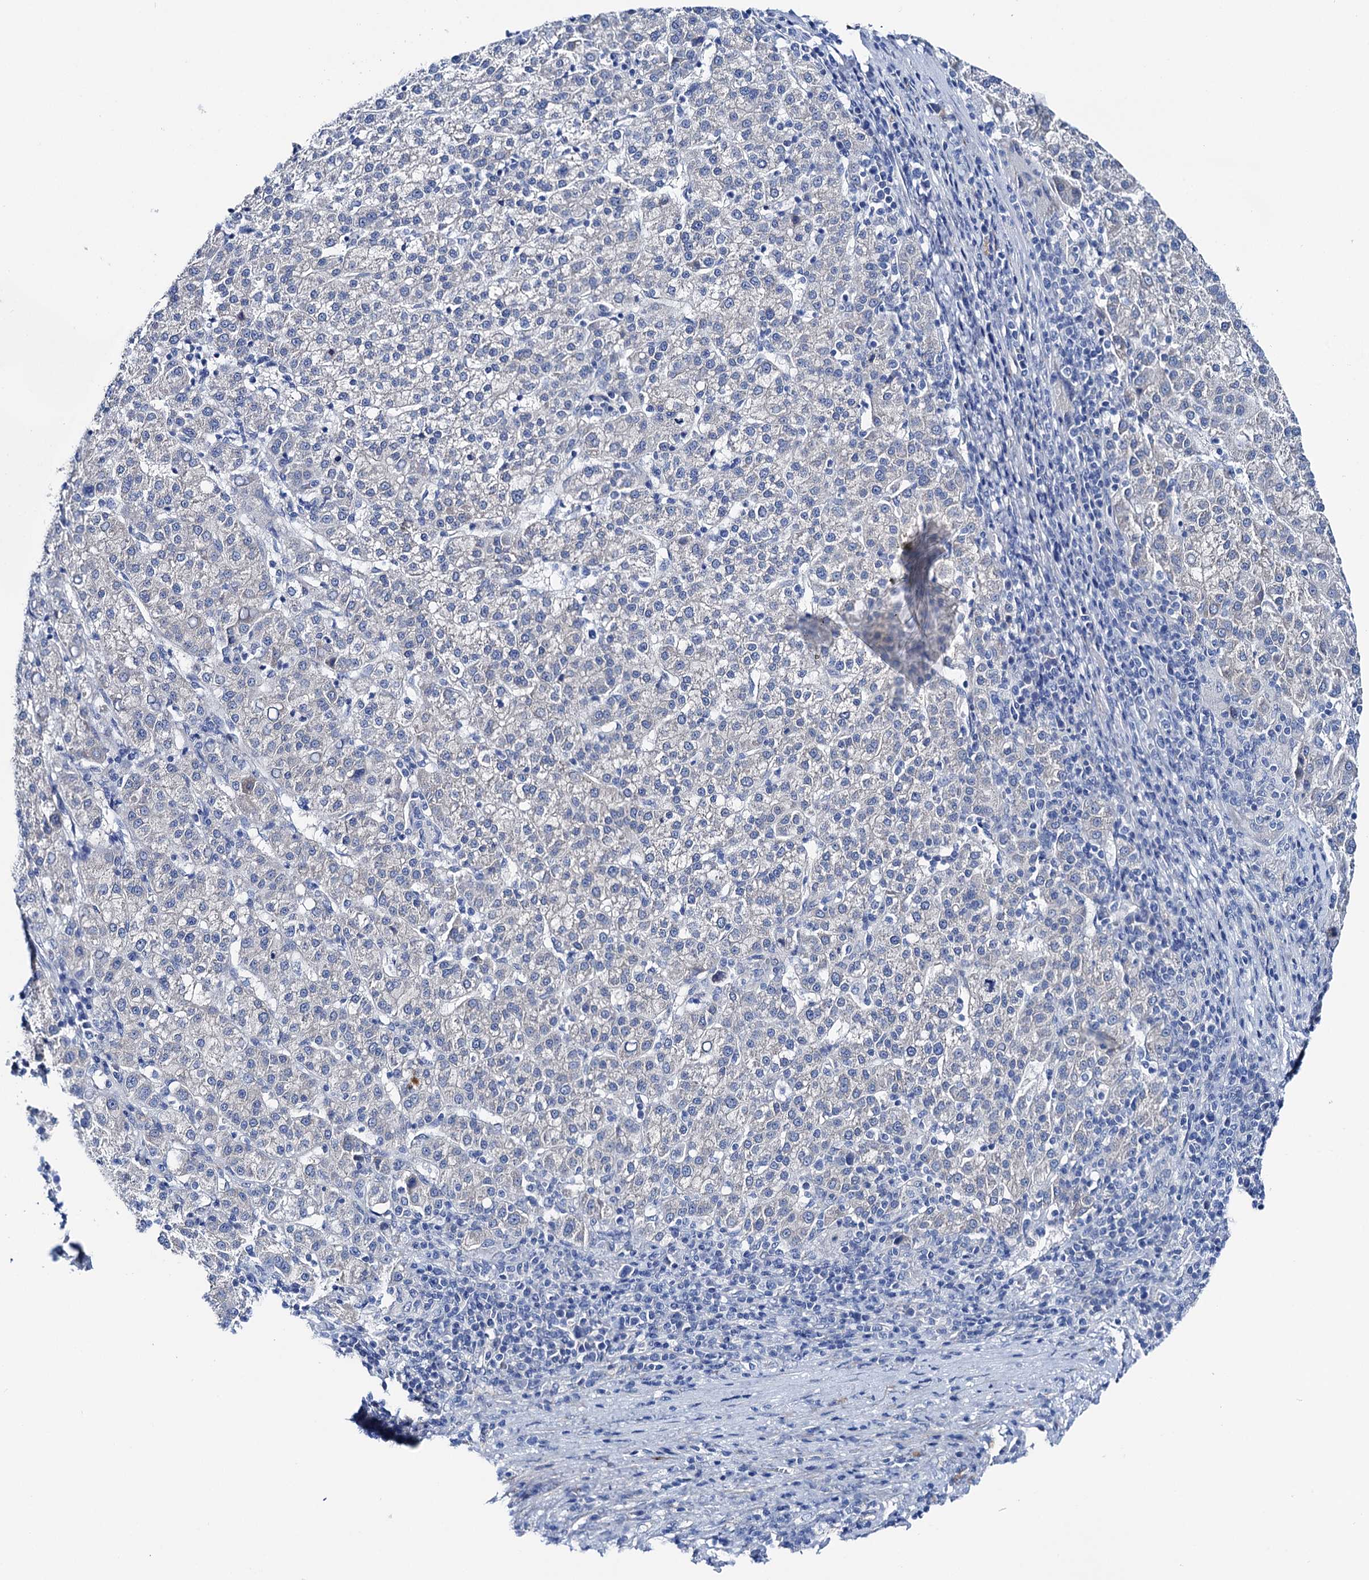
{"staining": {"intensity": "negative", "quantity": "none", "location": "none"}, "tissue": "liver cancer", "cell_type": "Tumor cells", "image_type": "cancer", "snomed": [{"axis": "morphology", "description": "Carcinoma, Hepatocellular, NOS"}, {"axis": "topography", "description": "Liver"}], "caption": "Hepatocellular carcinoma (liver) stained for a protein using immunohistochemistry (IHC) displays no positivity tumor cells.", "gene": "SHROOM1", "patient": {"sex": "female", "age": 58}}